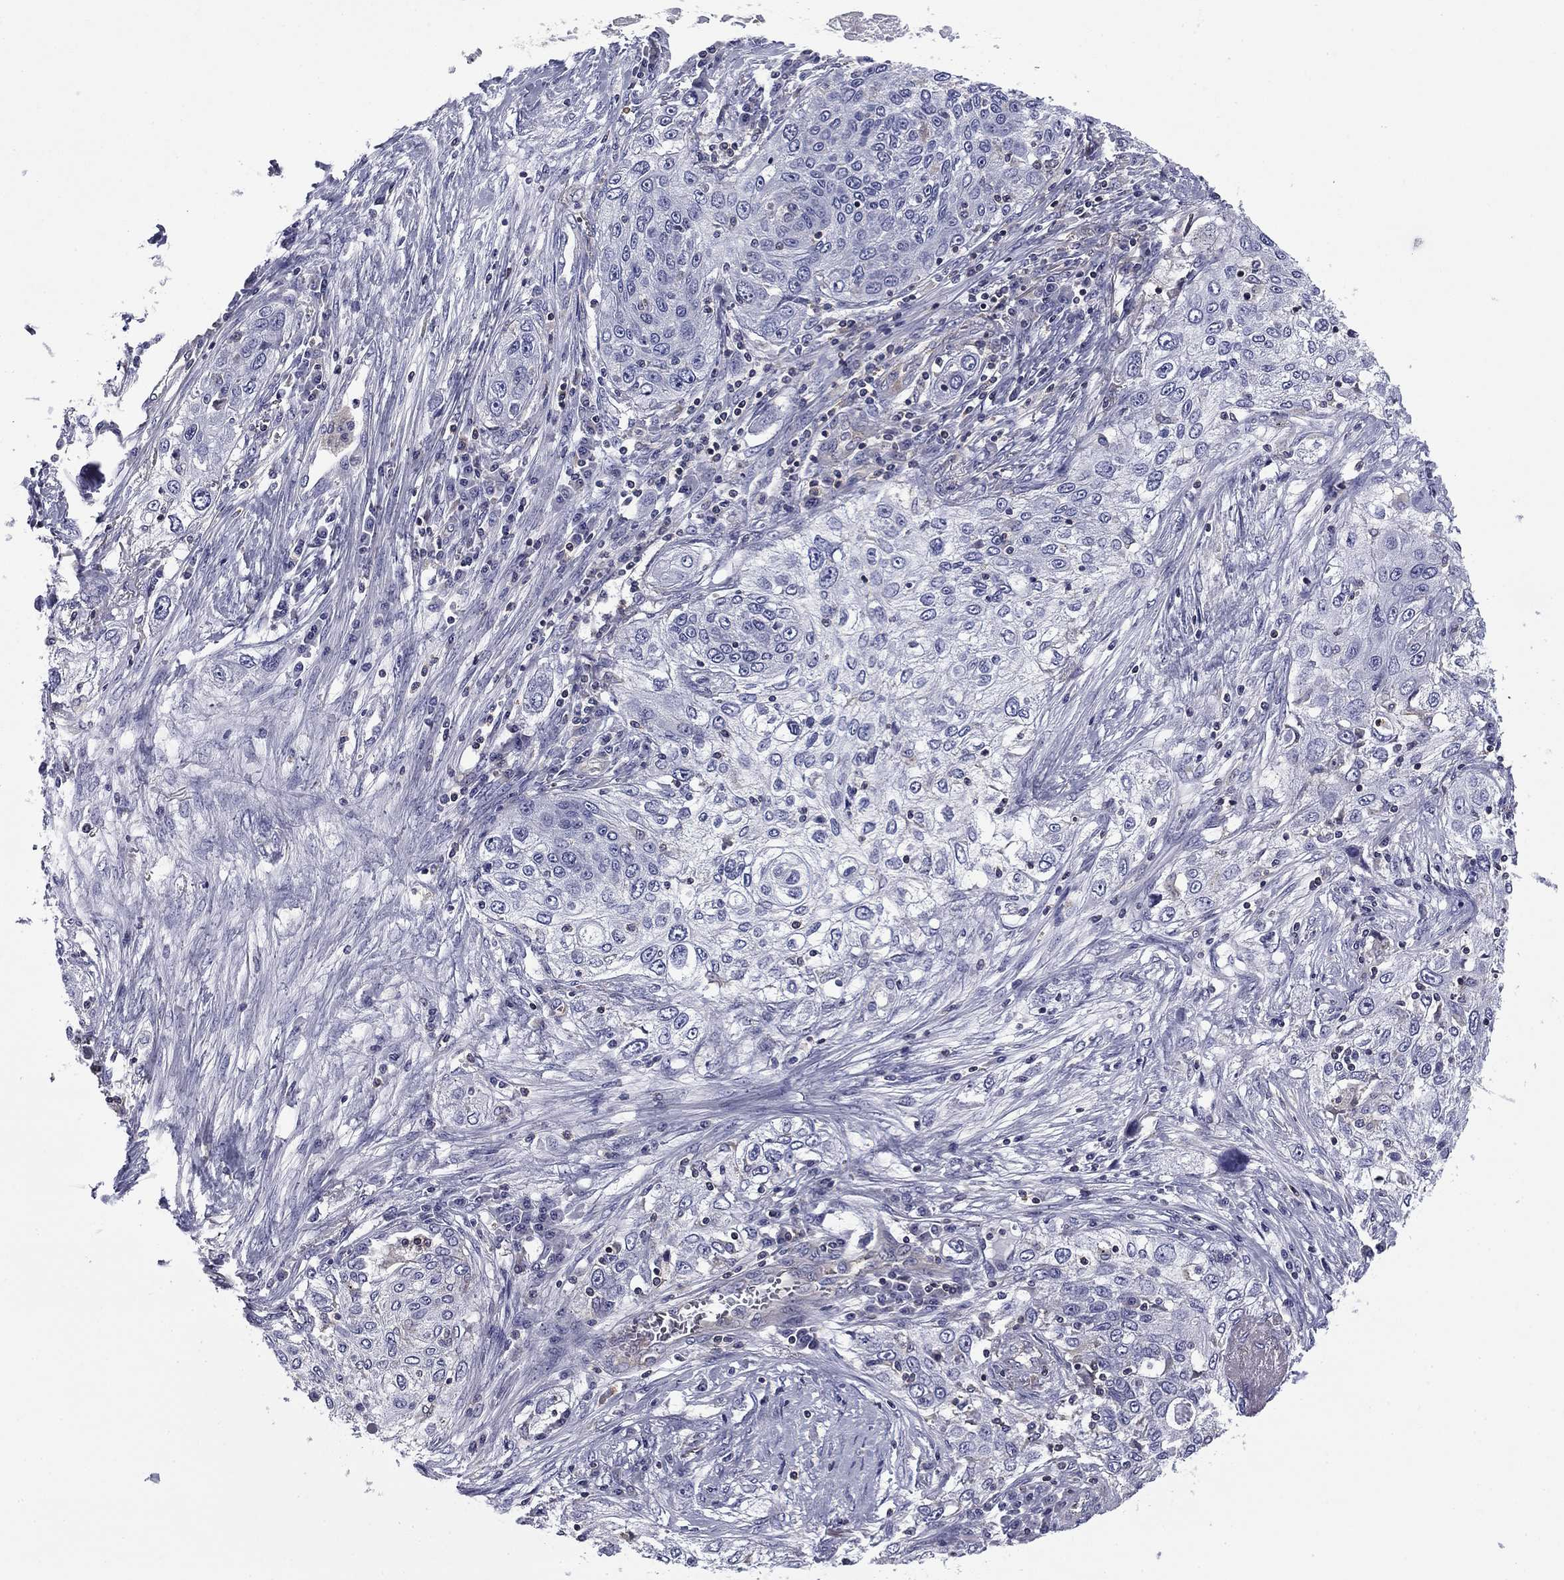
{"staining": {"intensity": "negative", "quantity": "none", "location": "none"}, "tissue": "lung cancer", "cell_type": "Tumor cells", "image_type": "cancer", "snomed": [{"axis": "morphology", "description": "Squamous cell carcinoma, NOS"}, {"axis": "topography", "description": "Lung"}], "caption": "Tumor cells show no significant staining in lung squamous cell carcinoma.", "gene": "ARHGAP45", "patient": {"sex": "female", "age": 69}}